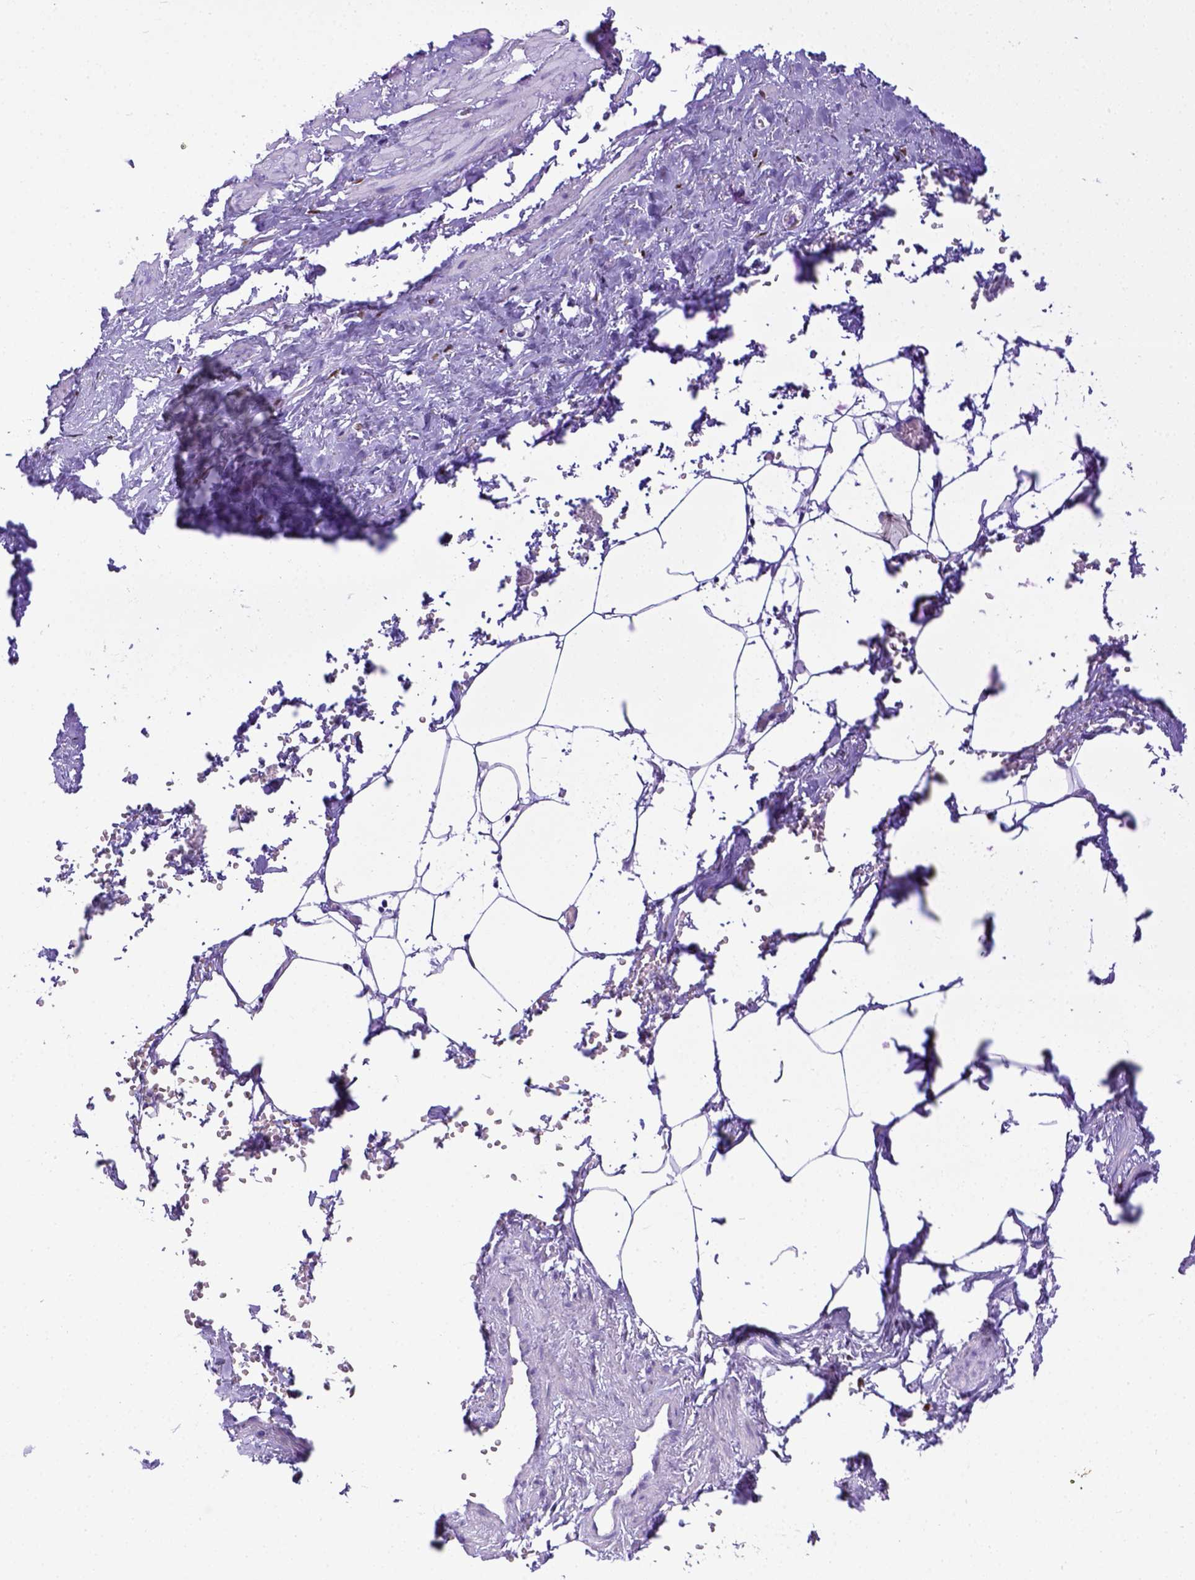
{"staining": {"intensity": "negative", "quantity": "none", "location": "none"}, "tissue": "adipose tissue", "cell_type": "Adipocytes", "image_type": "normal", "snomed": [{"axis": "morphology", "description": "Normal tissue, NOS"}, {"axis": "topography", "description": "Prostate"}, {"axis": "topography", "description": "Peripheral nerve tissue"}], "caption": "A photomicrograph of adipose tissue stained for a protein displays no brown staining in adipocytes.", "gene": "ESR1", "patient": {"sex": "male", "age": 55}}